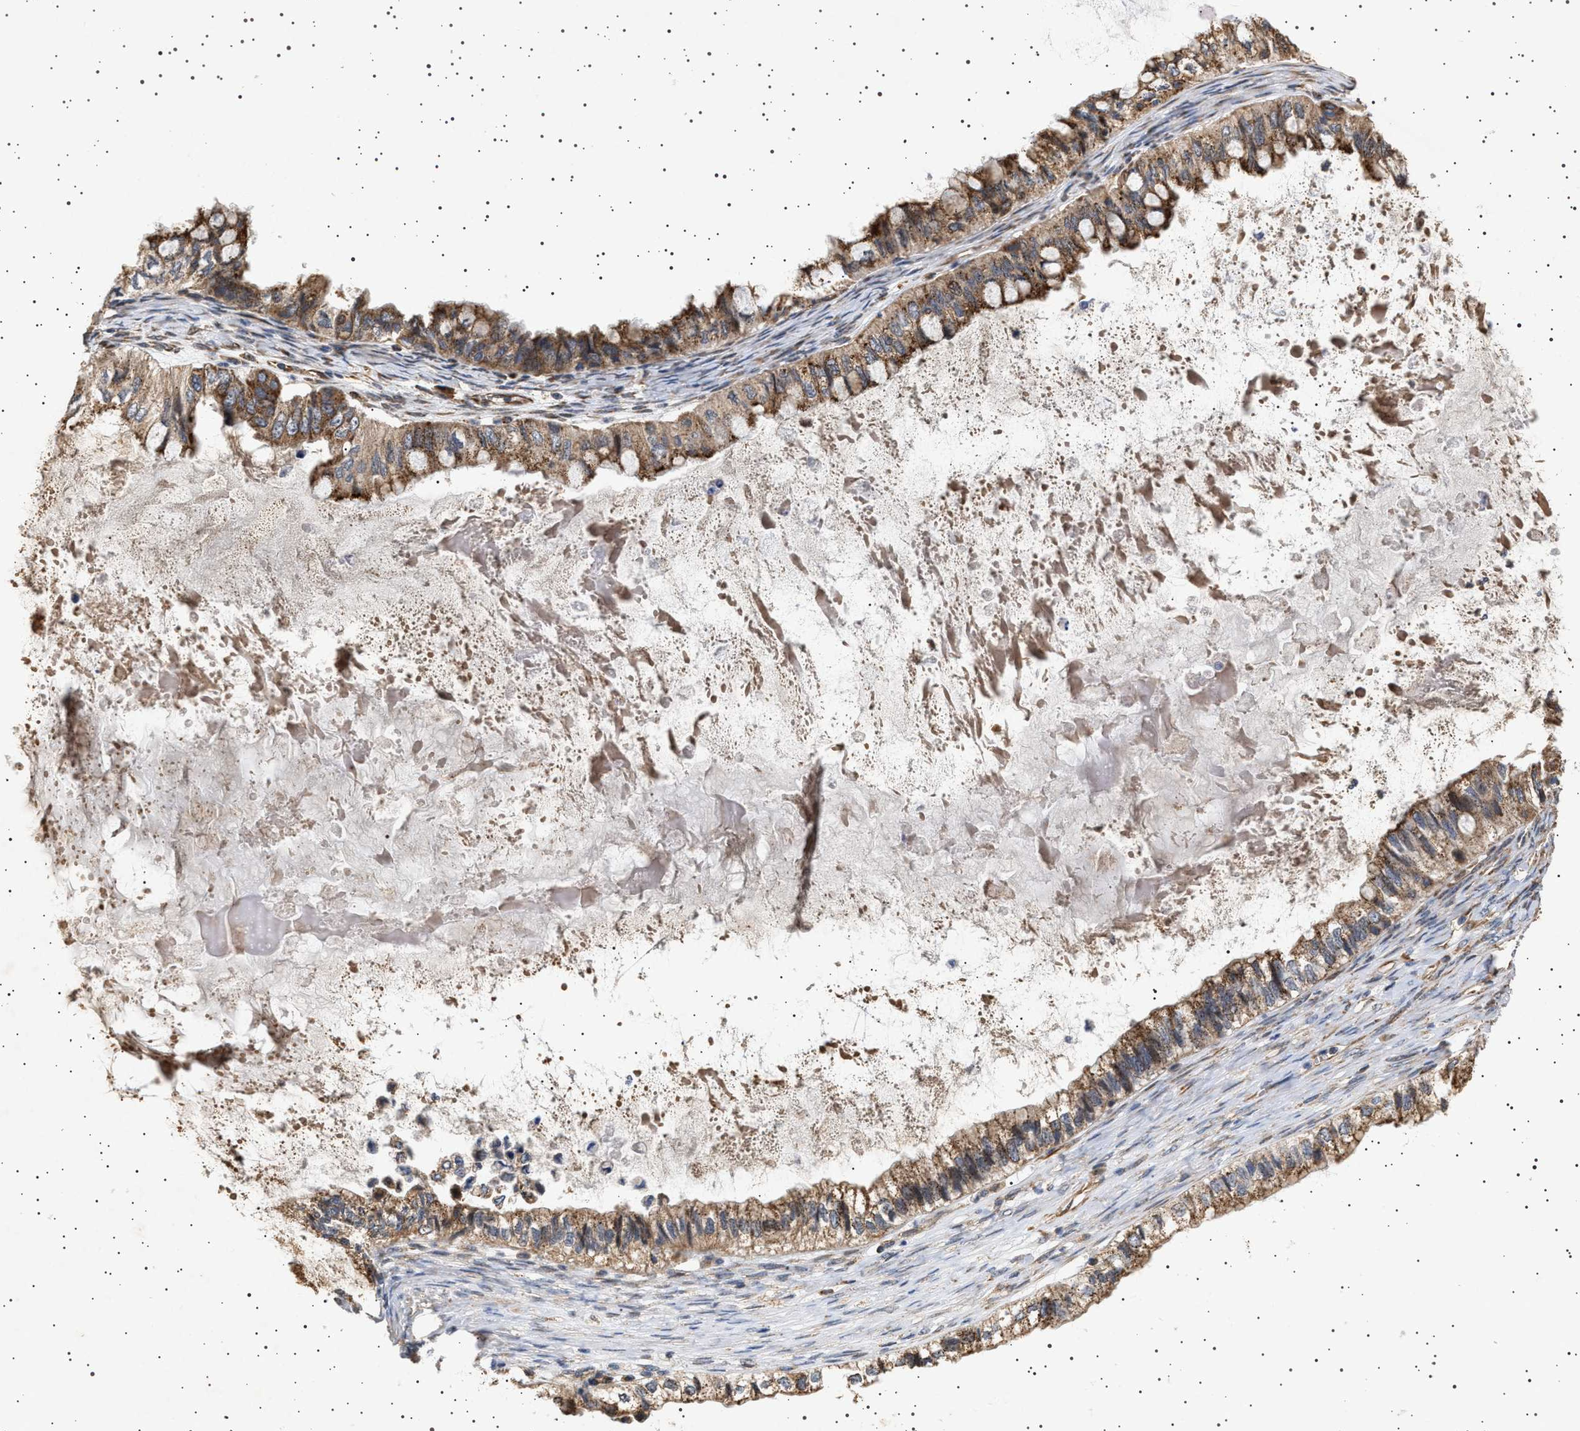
{"staining": {"intensity": "moderate", "quantity": ">75%", "location": "cytoplasmic/membranous"}, "tissue": "ovarian cancer", "cell_type": "Tumor cells", "image_type": "cancer", "snomed": [{"axis": "morphology", "description": "Cystadenocarcinoma, mucinous, NOS"}, {"axis": "topography", "description": "Ovary"}], "caption": "Ovarian cancer (mucinous cystadenocarcinoma) stained for a protein reveals moderate cytoplasmic/membranous positivity in tumor cells.", "gene": "TRUB2", "patient": {"sex": "female", "age": 80}}